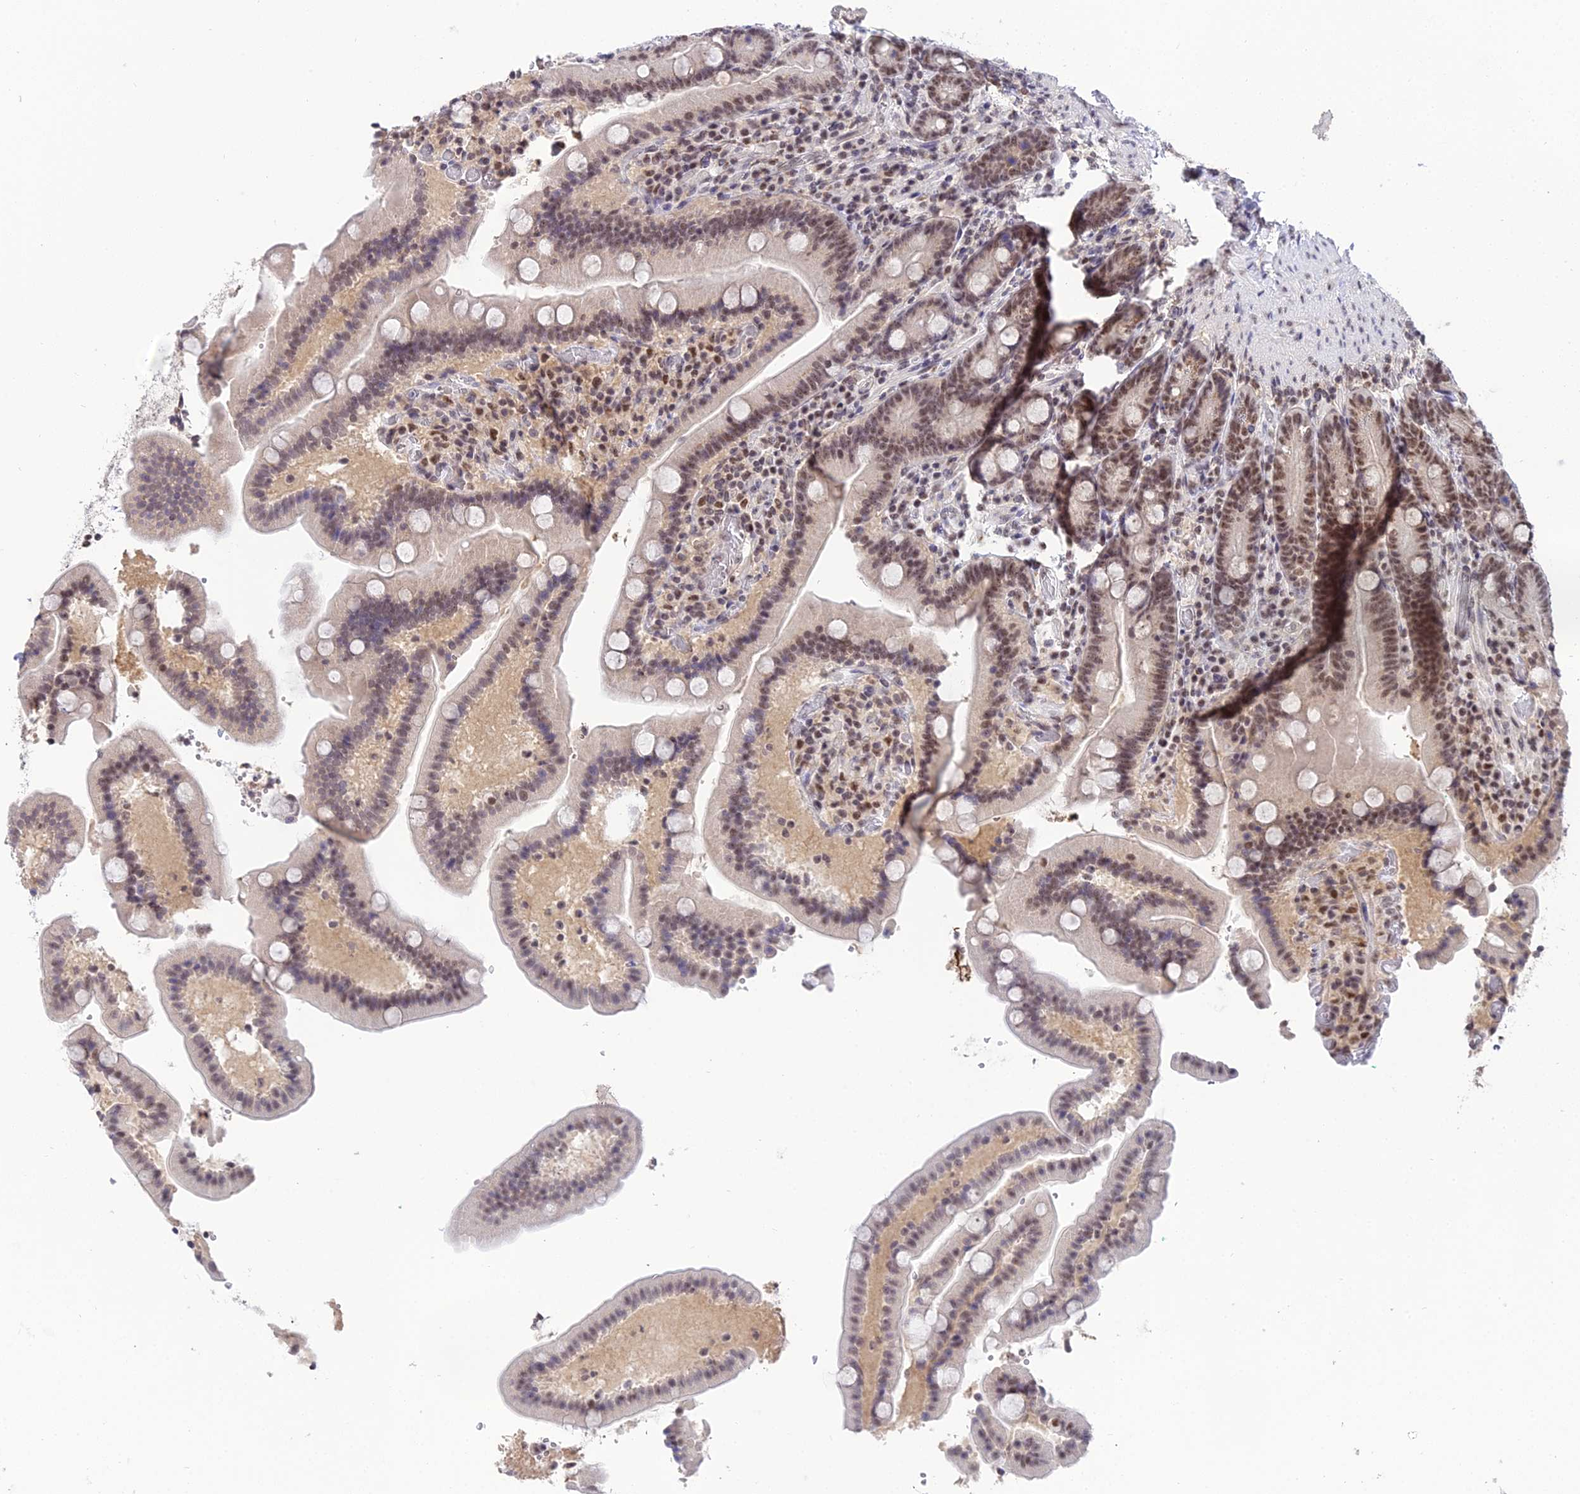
{"staining": {"intensity": "moderate", "quantity": "25%-75%", "location": "nuclear"}, "tissue": "duodenum", "cell_type": "Glandular cells", "image_type": "normal", "snomed": [{"axis": "morphology", "description": "Normal tissue, NOS"}, {"axis": "topography", "description": "Duodenum"}], "caption": "IHC (DAB (3,3'-diaminobenzidine)) staining of benign duodenum displays moderate nuclear protein expression in about 25%-75% of glandular cells.", "gene": "EXOSC3", "patient": {"sex": "female", "age": 62}}